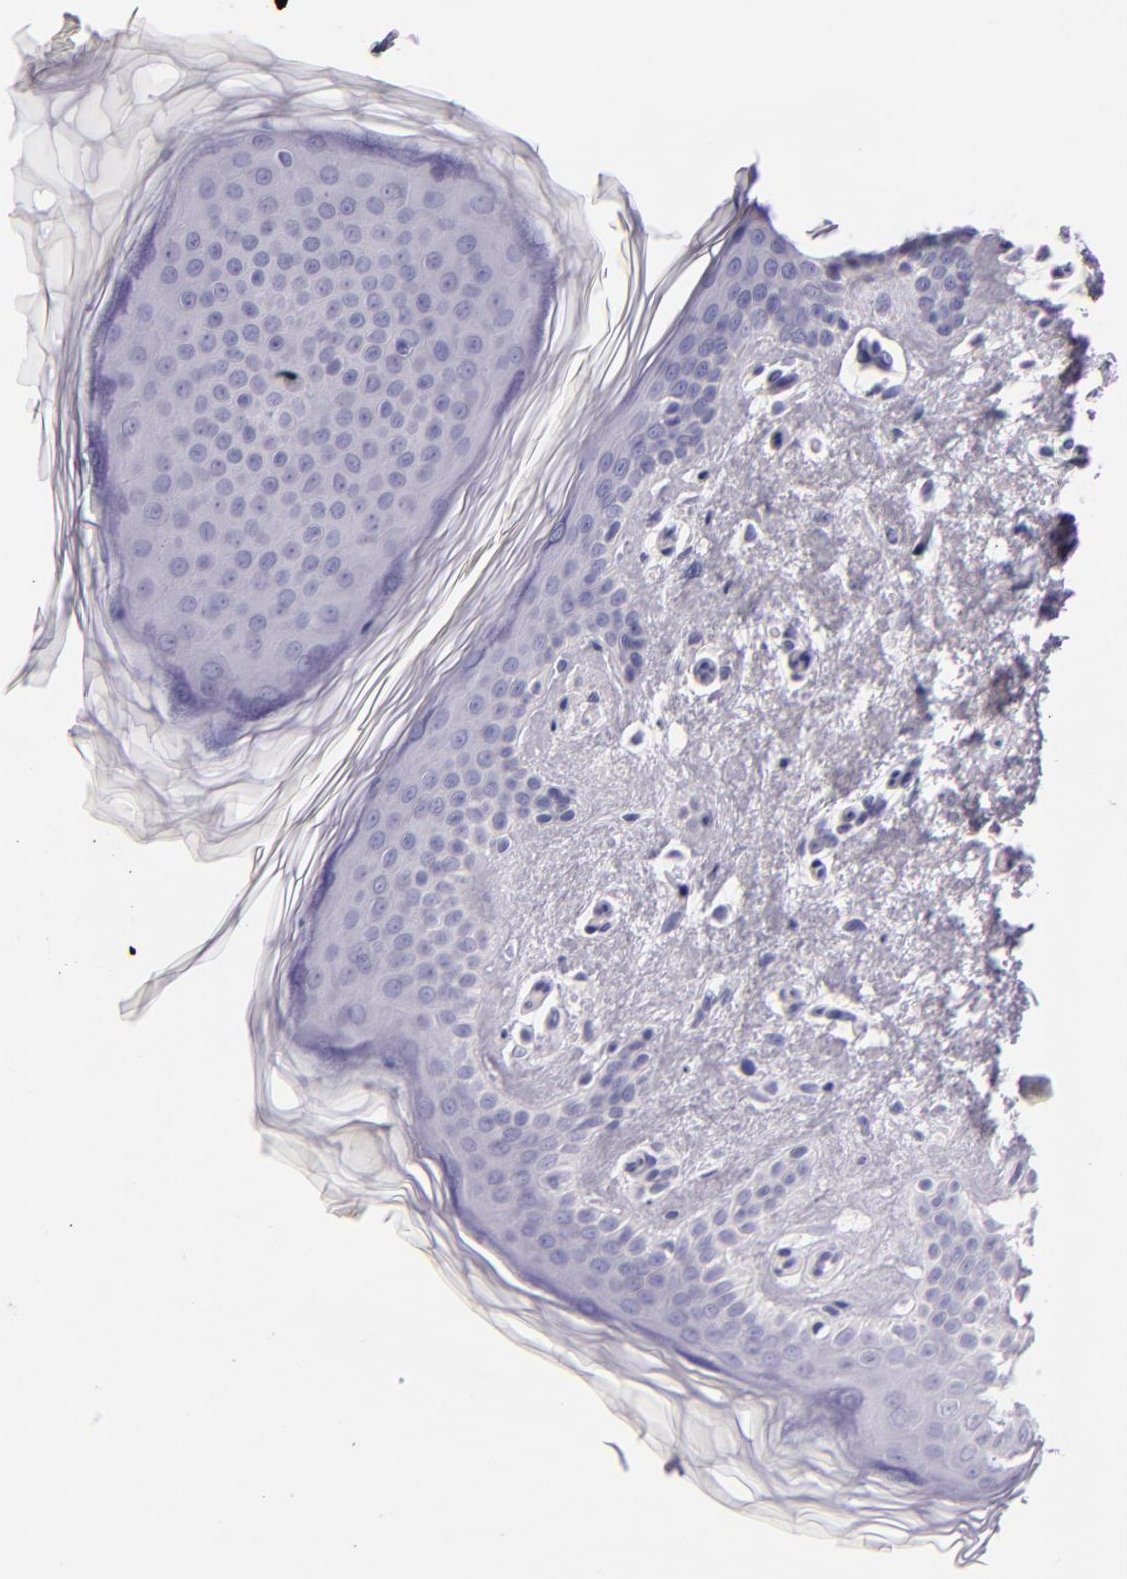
{"staining": {"intensity": "negative", "quantity": "none", "location": "none"}, "tissue": "skin cancer", "cell_type": "Tumor cells", "image_type": "cancer", "snomed": [{"axis": "morphology", "description": "Basal cell carcinoma"}, {"axis": "topography", "description": "Skin"}], "caption": "Skin cancer (basal cell carcinoma) stained for a protein using immunohistochemistry (IHC) exhibits no positivity tumor cells.", "gene": "CEACAM1", "patient": {"sex": "female", "age": 78}}